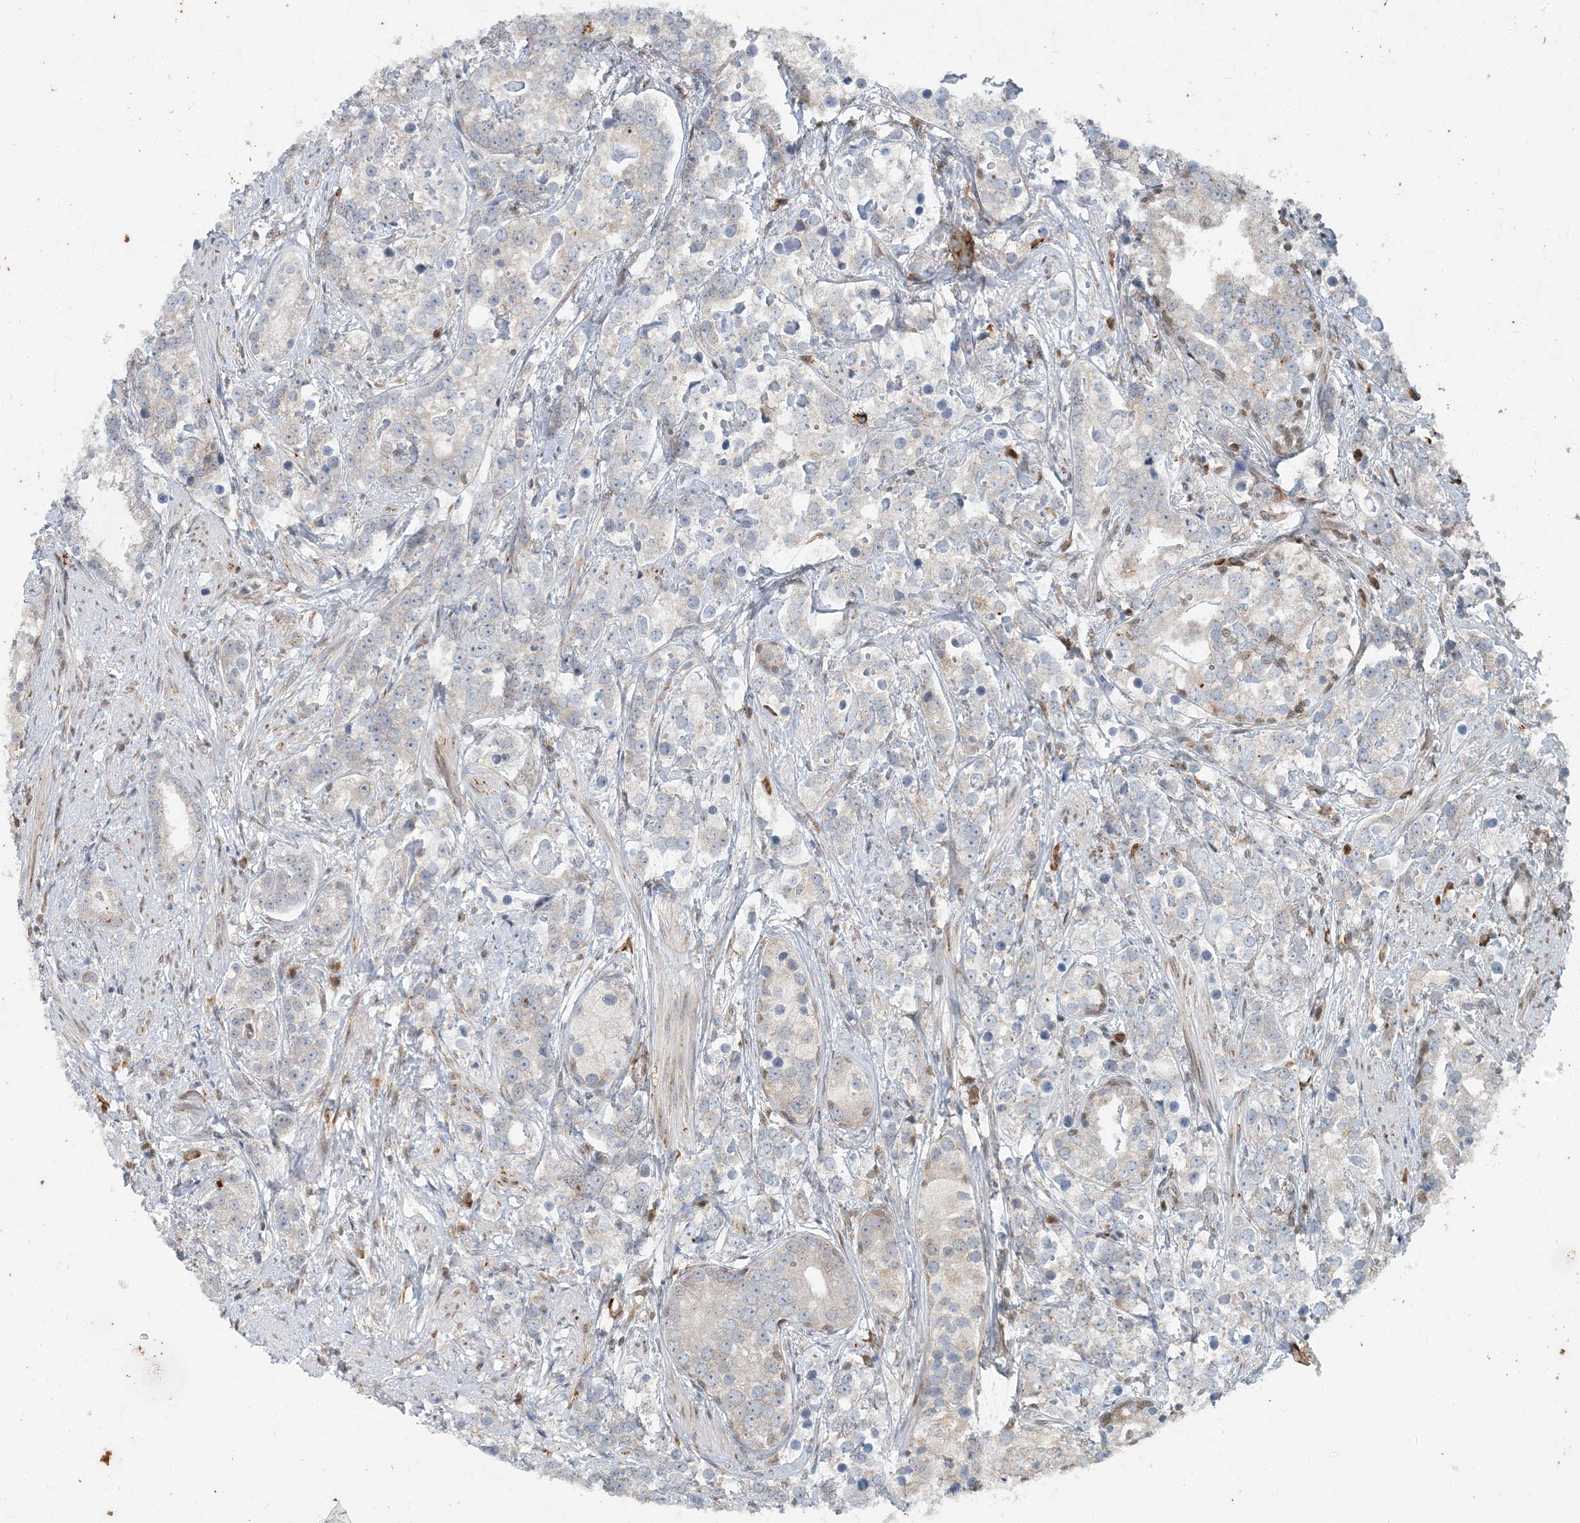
{"staining": {"intensity": "negative", "quantity": "none", "location": "none"}, "tissue": "prostate cancer", "cell_type": "Tumor cells", "image_type": "cancer", "snomed": [{"axis": "morphology", "description": "Adenocarcinoma, High grade"}, {"axis": "topography", "description": "Prostate"}], "caption": "Protein analysis of prostate cancer (high-grade adenocarcinoma) displays no significant staining in tumor cells.", "gene": "AK9", "patient": {"sex": "male", "age": 69}}